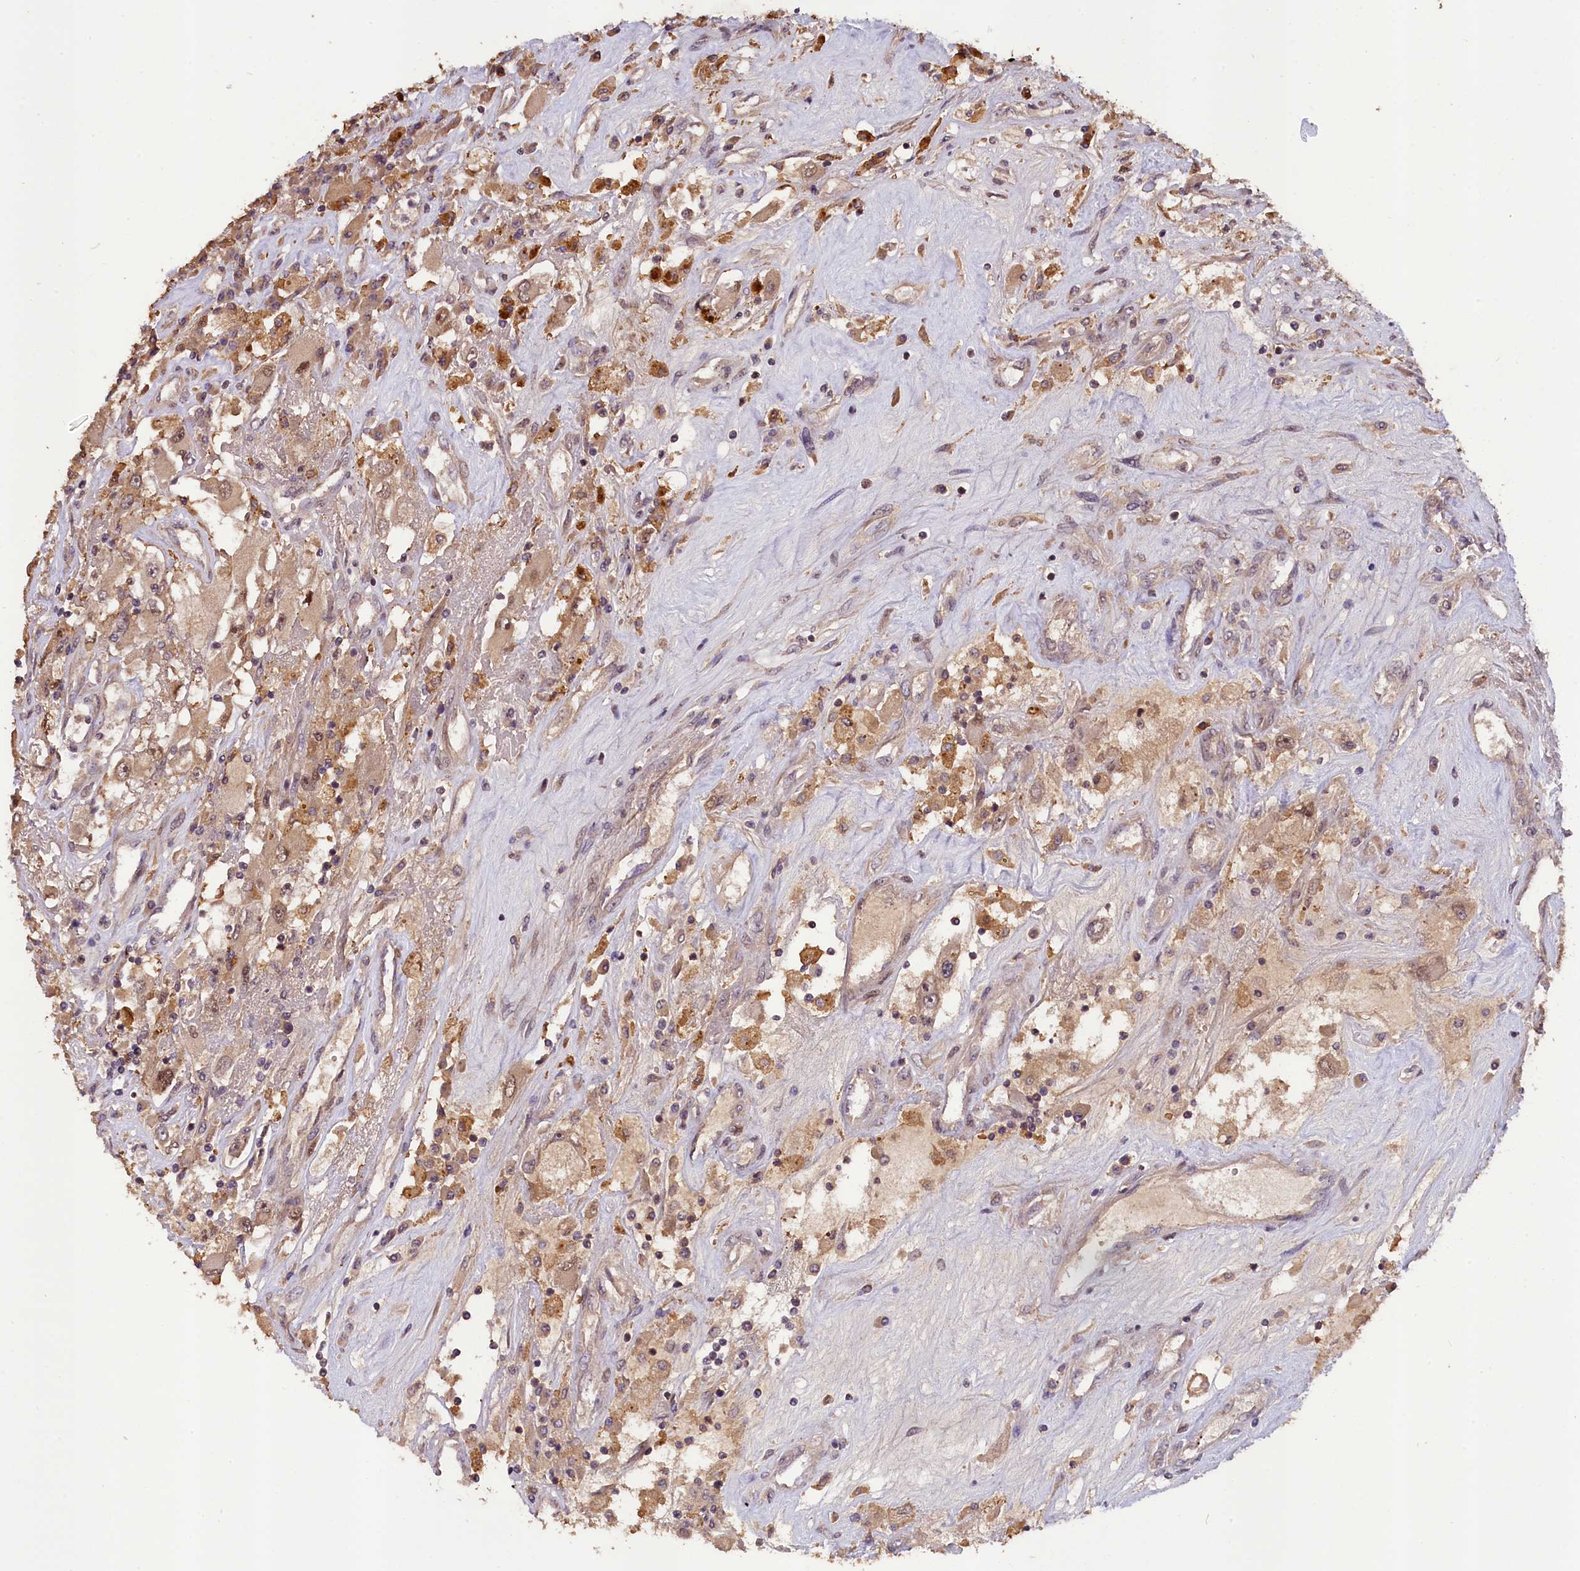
{"staining": {"intensity": "weak", "quantity": ">75%", "location": "cytoplasmic/membranous"}, "tissue": "renal cancer", "cell_type": "Tumor cells", "image_type": "cancer", "snomed": [{"axis": "morphology", "description": "Adenocarcinoma, NOS"}, {"axis": "topography", "description": "Kidney"}], "caption": "This image shows IHC staining of renal cancer, with low weak cytoplasmic/membranous staining in approximately >75% of tumor cells.", "gene": "DNAJB9", "patient": {"sex": "female", "age": 52}}